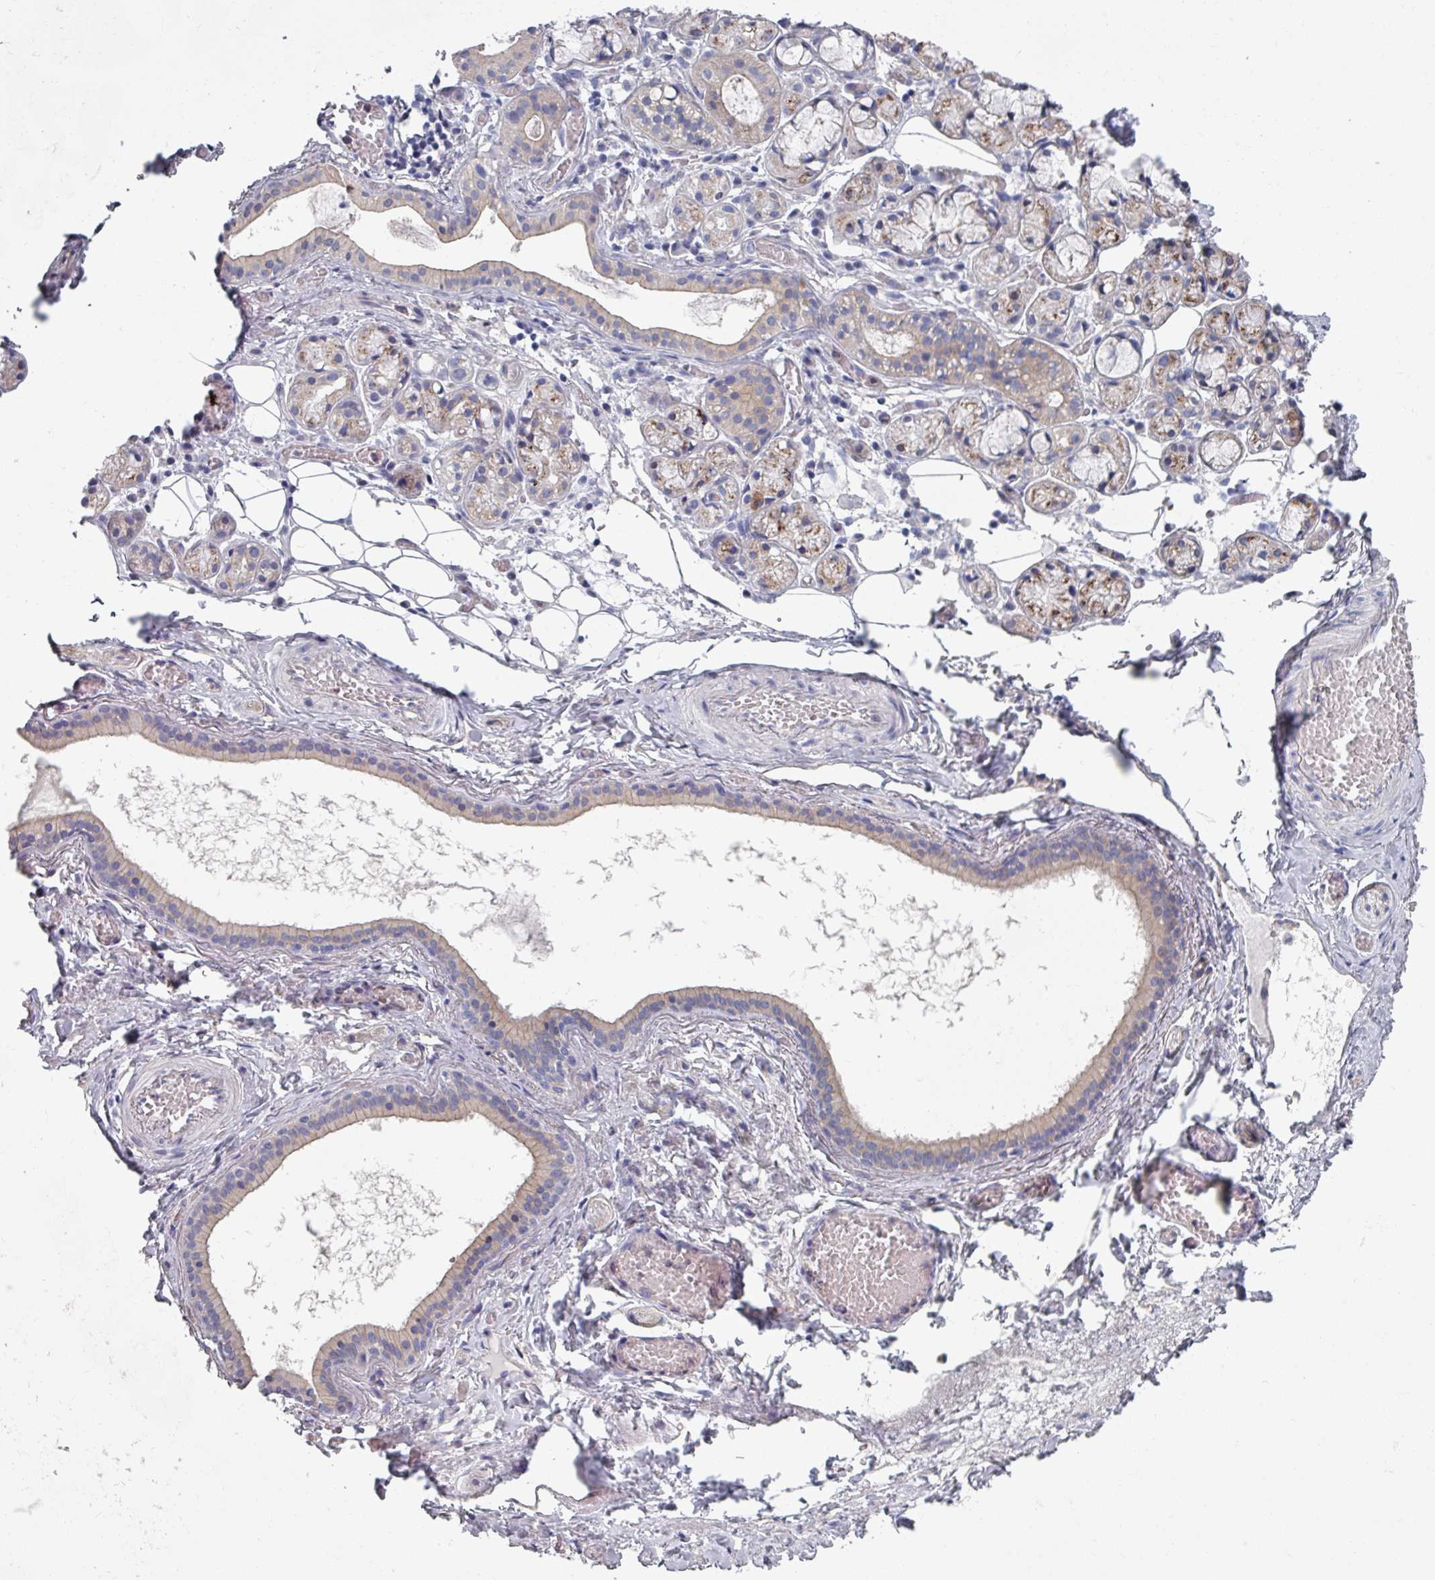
{"staining": {"intensity": "moderate", "quantity": "25%-75%", "location": "cytoplasmic/membranous"}, "tissue": "salivary gland", "cell_type": "Glandular cells", "image_type": "normal", "snomed": [{"axis": "morphology", "description": "Normal tissue, NOS"}, {"axis": "topography", "description": "Salivary gland"}], "caption": "Protein staining of benign salivary gland exhibits moderate cytoplasmic/membranous staining in approximately 25%-75% of glandular cells. (brown staining indicates protein expression, while blue staining denotes nuclei).", "gene": "EFL1", "patient": {"sex": "male", "age": 82}}